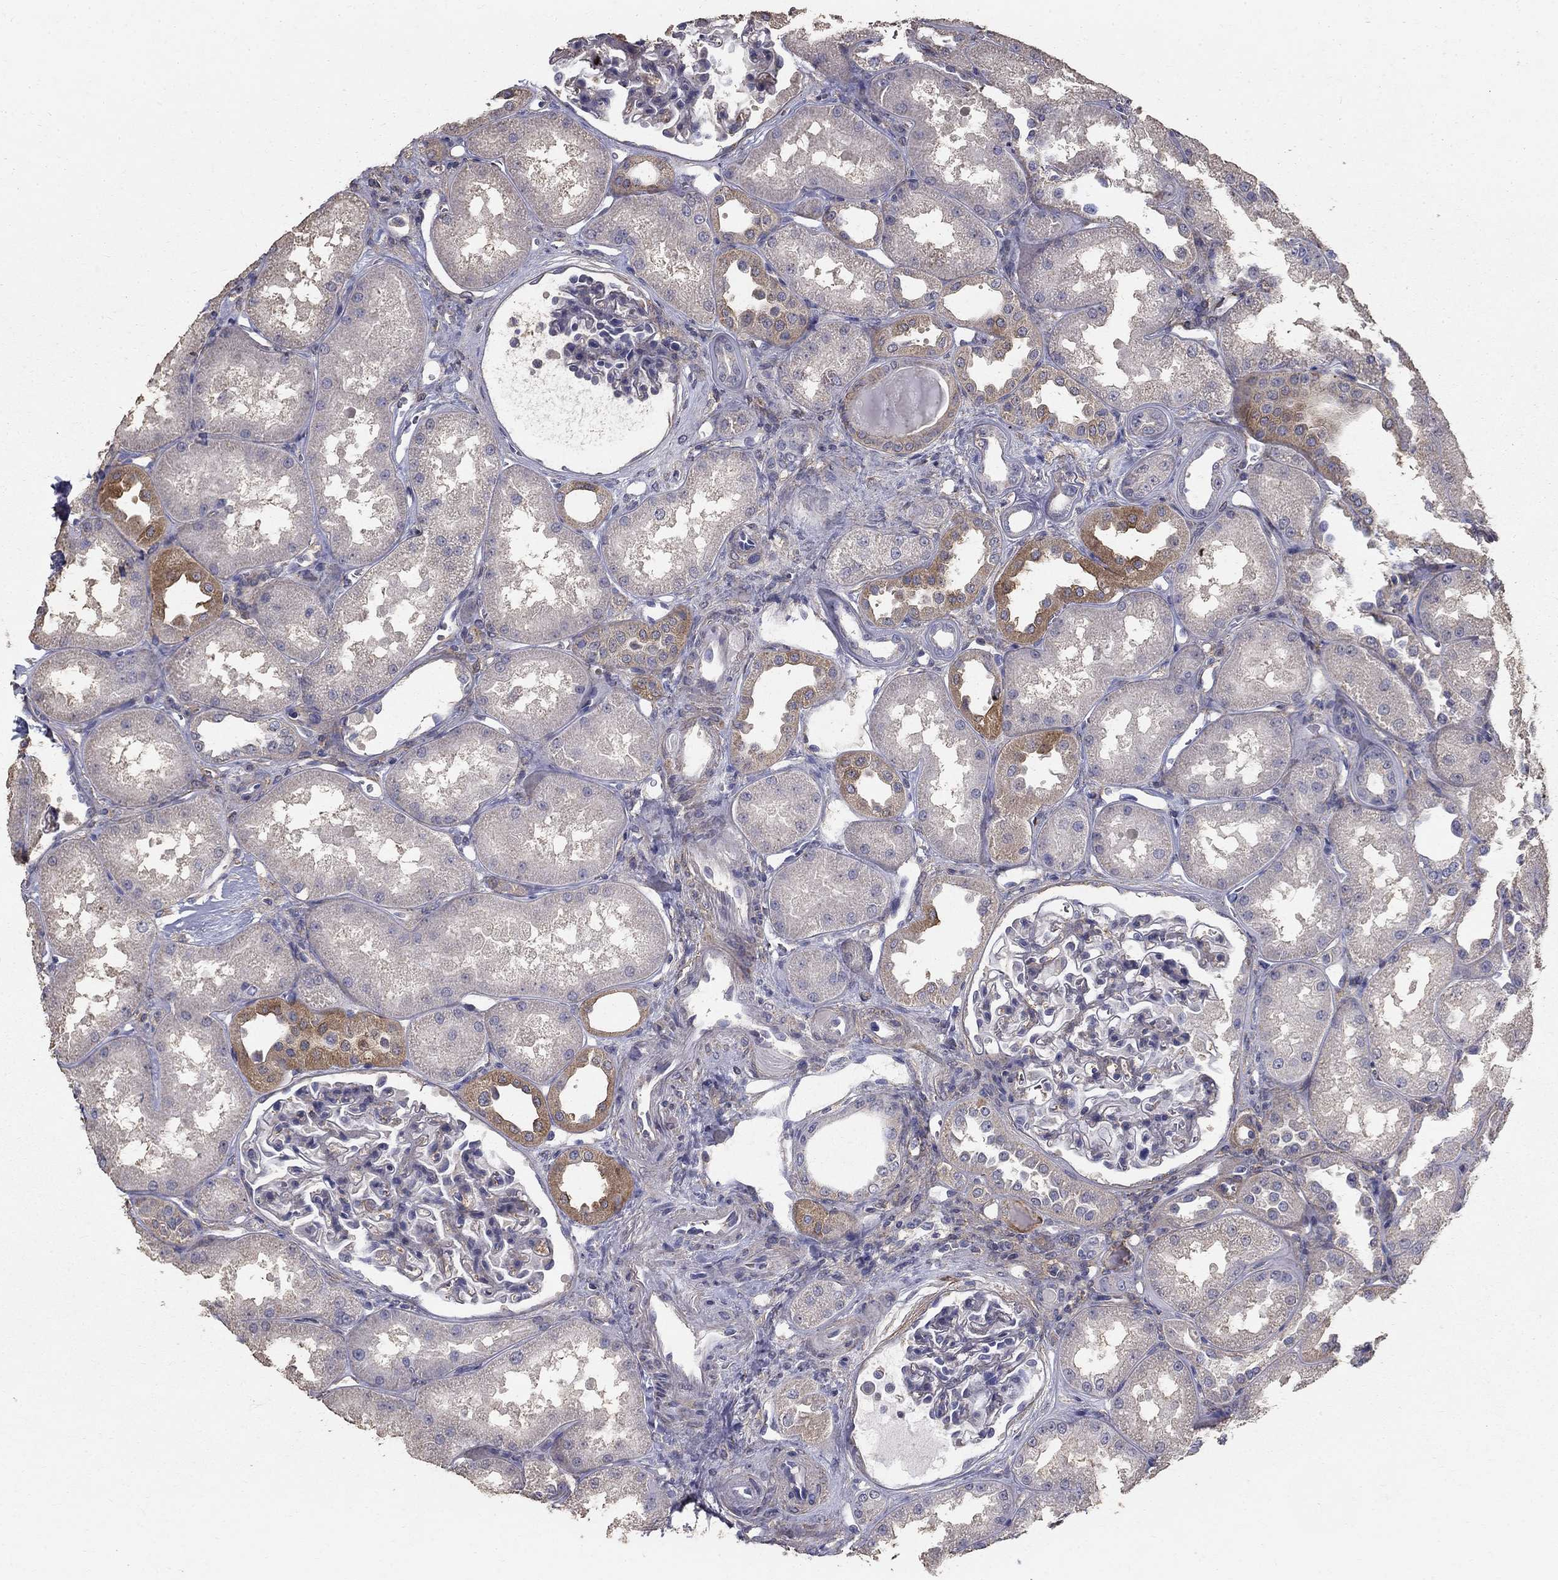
{"staining": {"intensity": "weak", "quantity": "<25%", "location": "cytoplasmic/membranous"}, "tissue": "kidney", "cell_type": "Cells in glomeruli", "image_type": "normal", "snomed": [{"axis": "morphology", "description": "Normal tissue, NOS"}, {"axis": "topography", "description": "Kidney"}], "caption": "Cells in glomeruli show no significant protein expression in normal kidney. (Stains: DAB (3,3'-diaminobenzidine) IHC with hematoxylin counter stain, Microscopy: brightfield microscopy at high magnification).", "gene": "MPP2", "patient": {"sex": "male", "age": 61}}